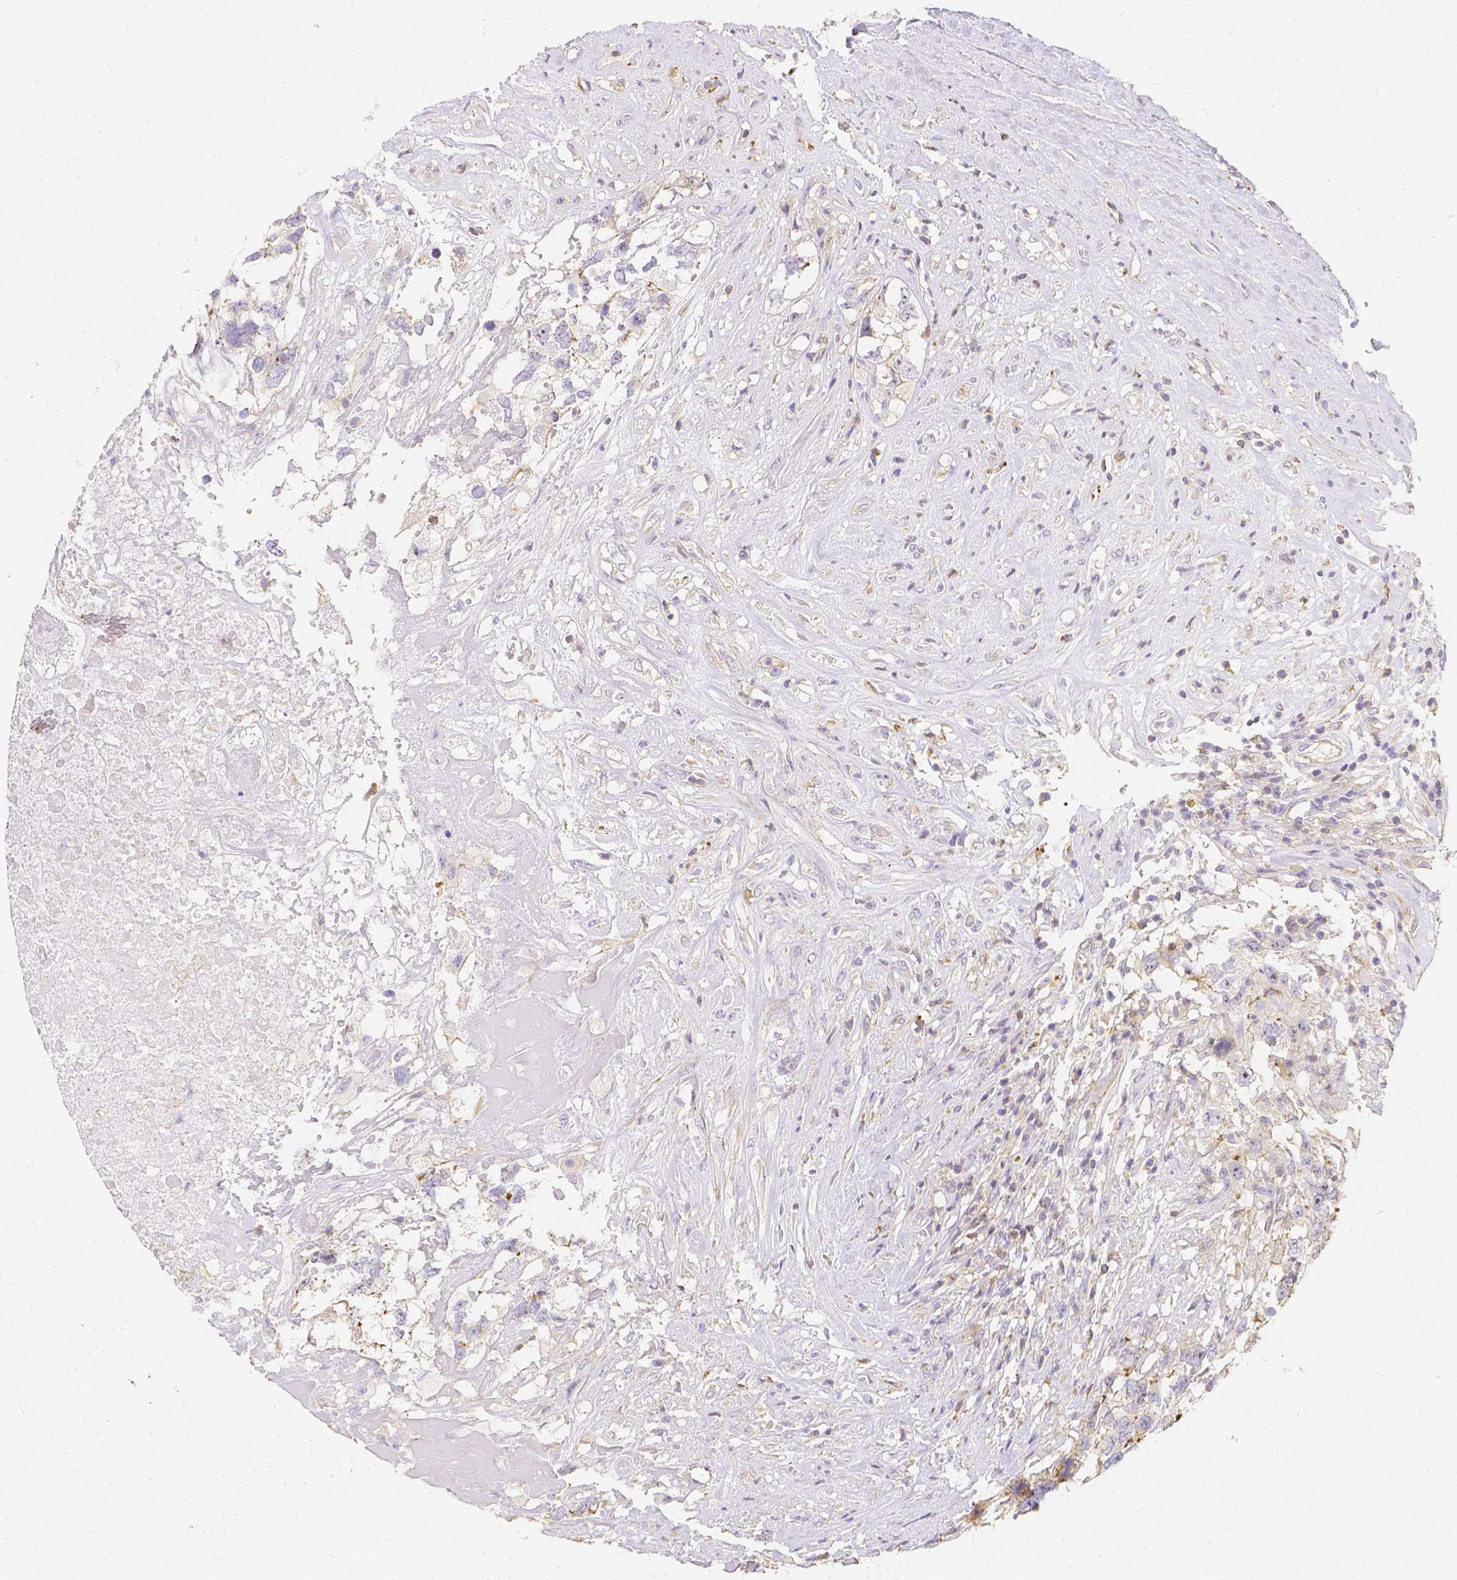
{"staining": {"intensity": "negative", "quantity": "none", "location": "none"}, "tissue": "testis cancer", "cell_type": "Tumor cells", "image_type": "cancer", "snomed": [{"axis": "morphology", "description": "Carcinoma, Embryonal, NOS"}, {"axis": "topography", "description": "Testis"}], "caption": "IHC of testis embryonal carcinoma demonstrates no positivity in tumor cells.", "gene": "ASAH2", "patient": {"sex": "male", "age": 83}}